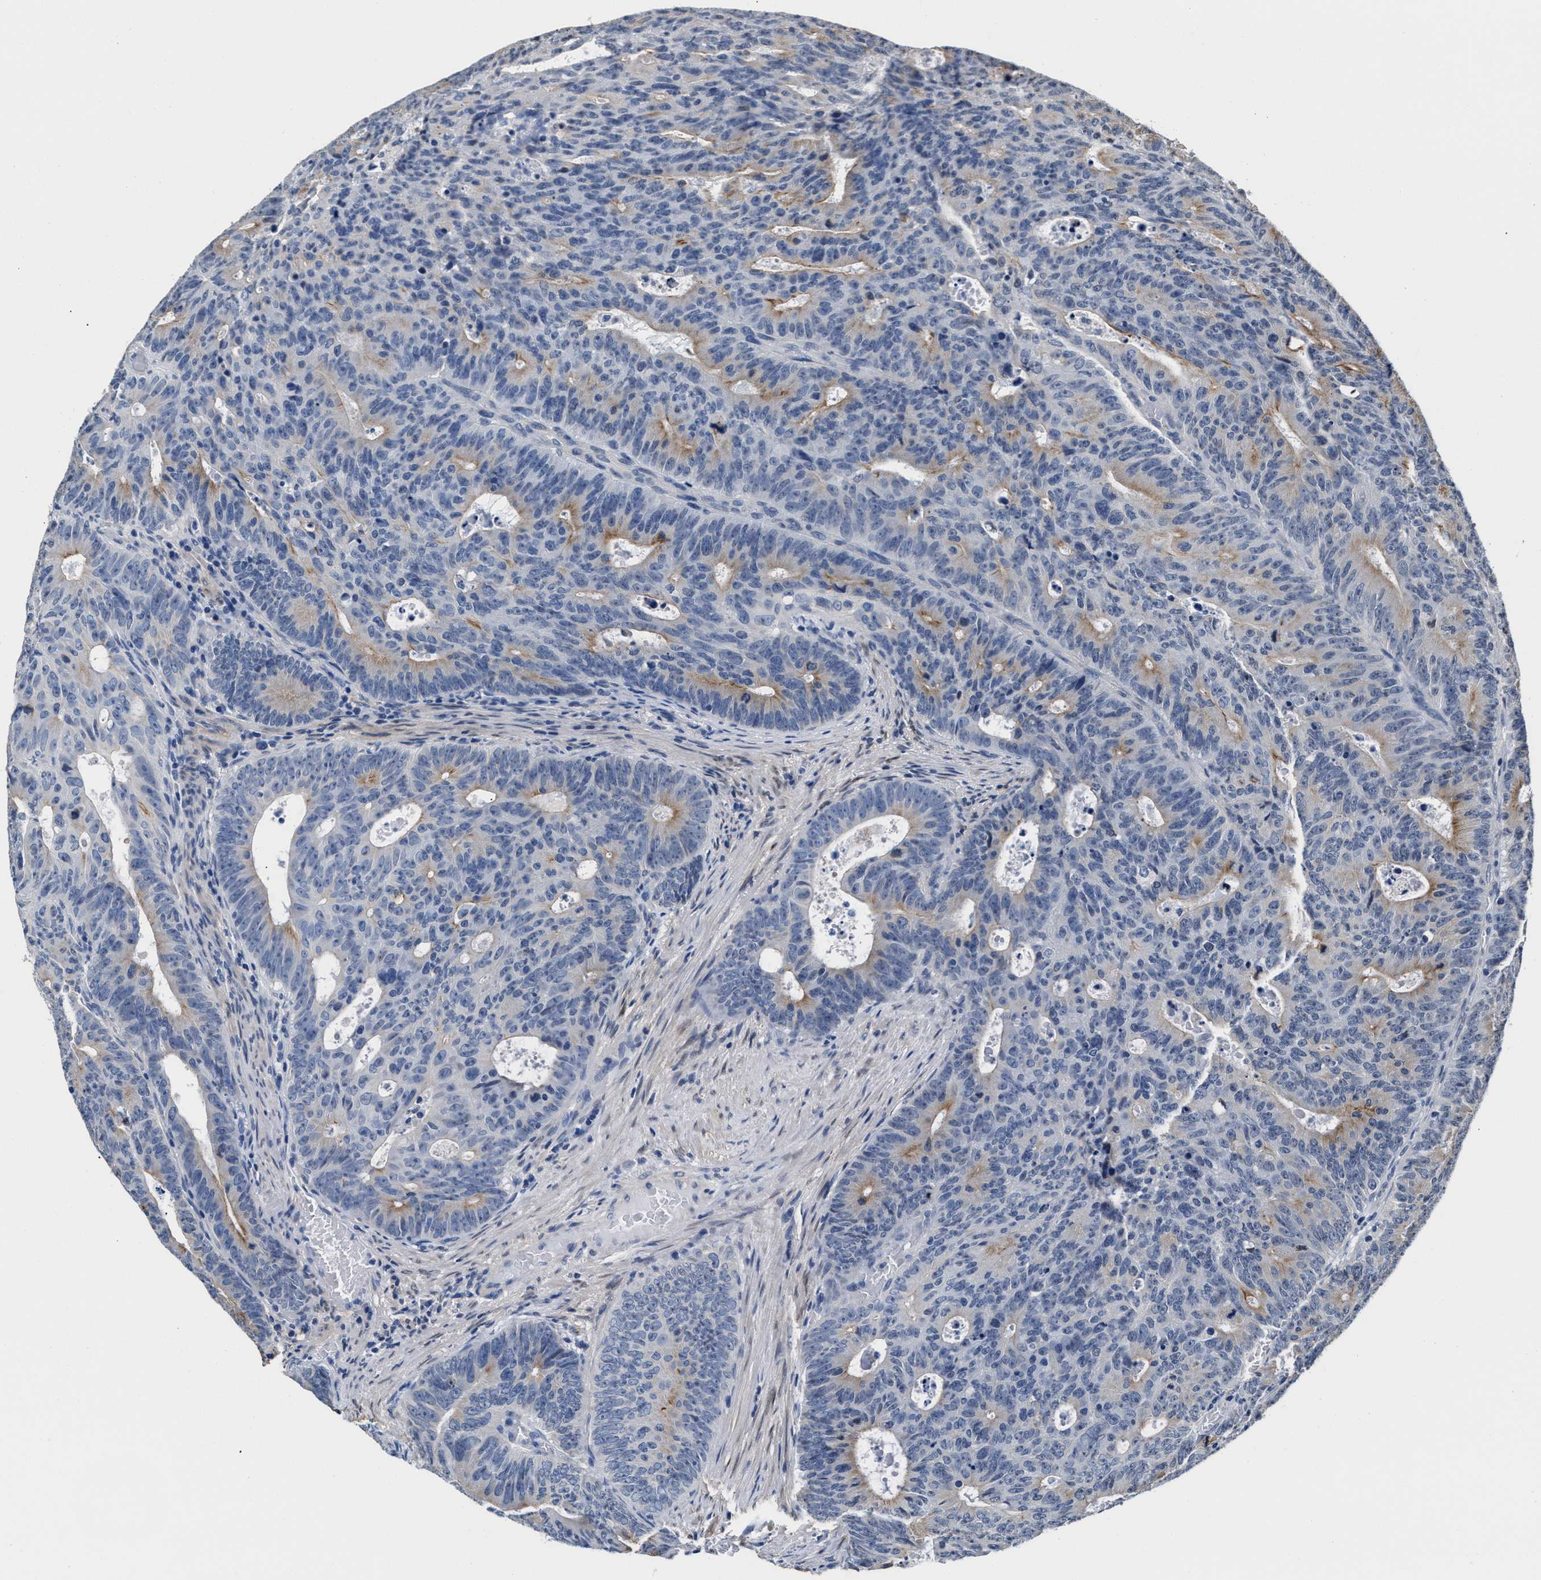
{"staining": {"intensity": "weak", "quantity": "<25%", "location": "cytoplasmic/membranous"}, "tissue": "colorectal cancer", "cell_type": "Tumor cells", "image_type": "cancer", "snomed": [{"axis": "morphology", "description": "Adenocarcinoma, NOS"}, {"axis": "topography", "description": "Colon"}], "caption": "Immunohistochemical staining of colorectal cancer displays no significant expression in tumor cells.", "gene": "MYH3", "patient": {"sex": "male", "age": 87}}